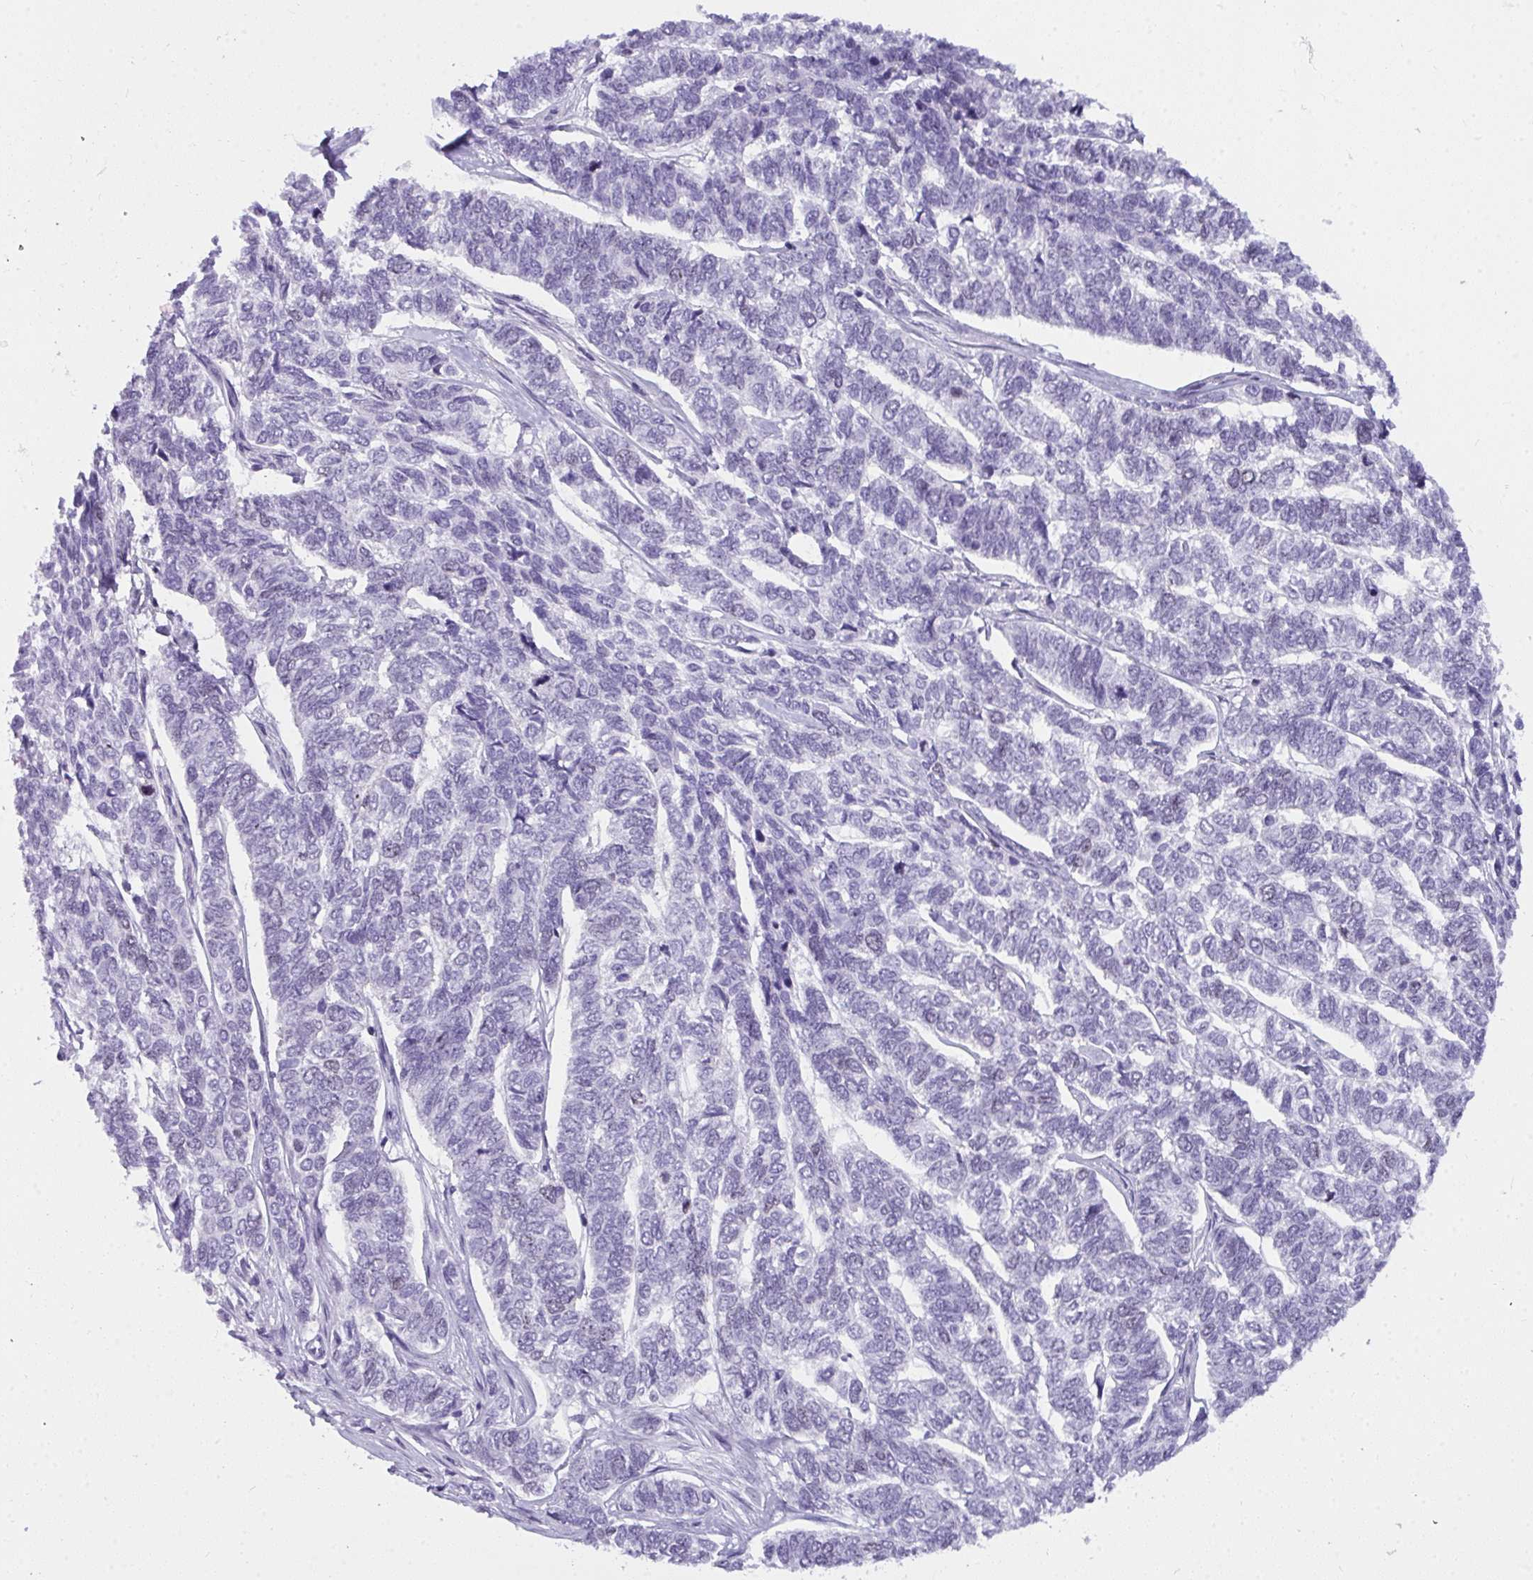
{"staining": {"intensity": "negative", "quantity": "none", "location": "none"}, "tissue": "skin cancer", "cell_type": "Tumor cells", "image_type": "cancer", "snomed": [{"axis": "morphology", "description": "Basal cell carcinoma"}, {"axis": "topography", "description": "Skin"}], "caption": "Skin cancer (basal cell carcinoma) was stained to show a protein in brown. There is no significant positivity in tumor cells. (Immunohistochemistry (ihc), brightfield microscopy, high magnification).", "gene": "SUZ12", "patient": {"sex": "female", "age": 65}}